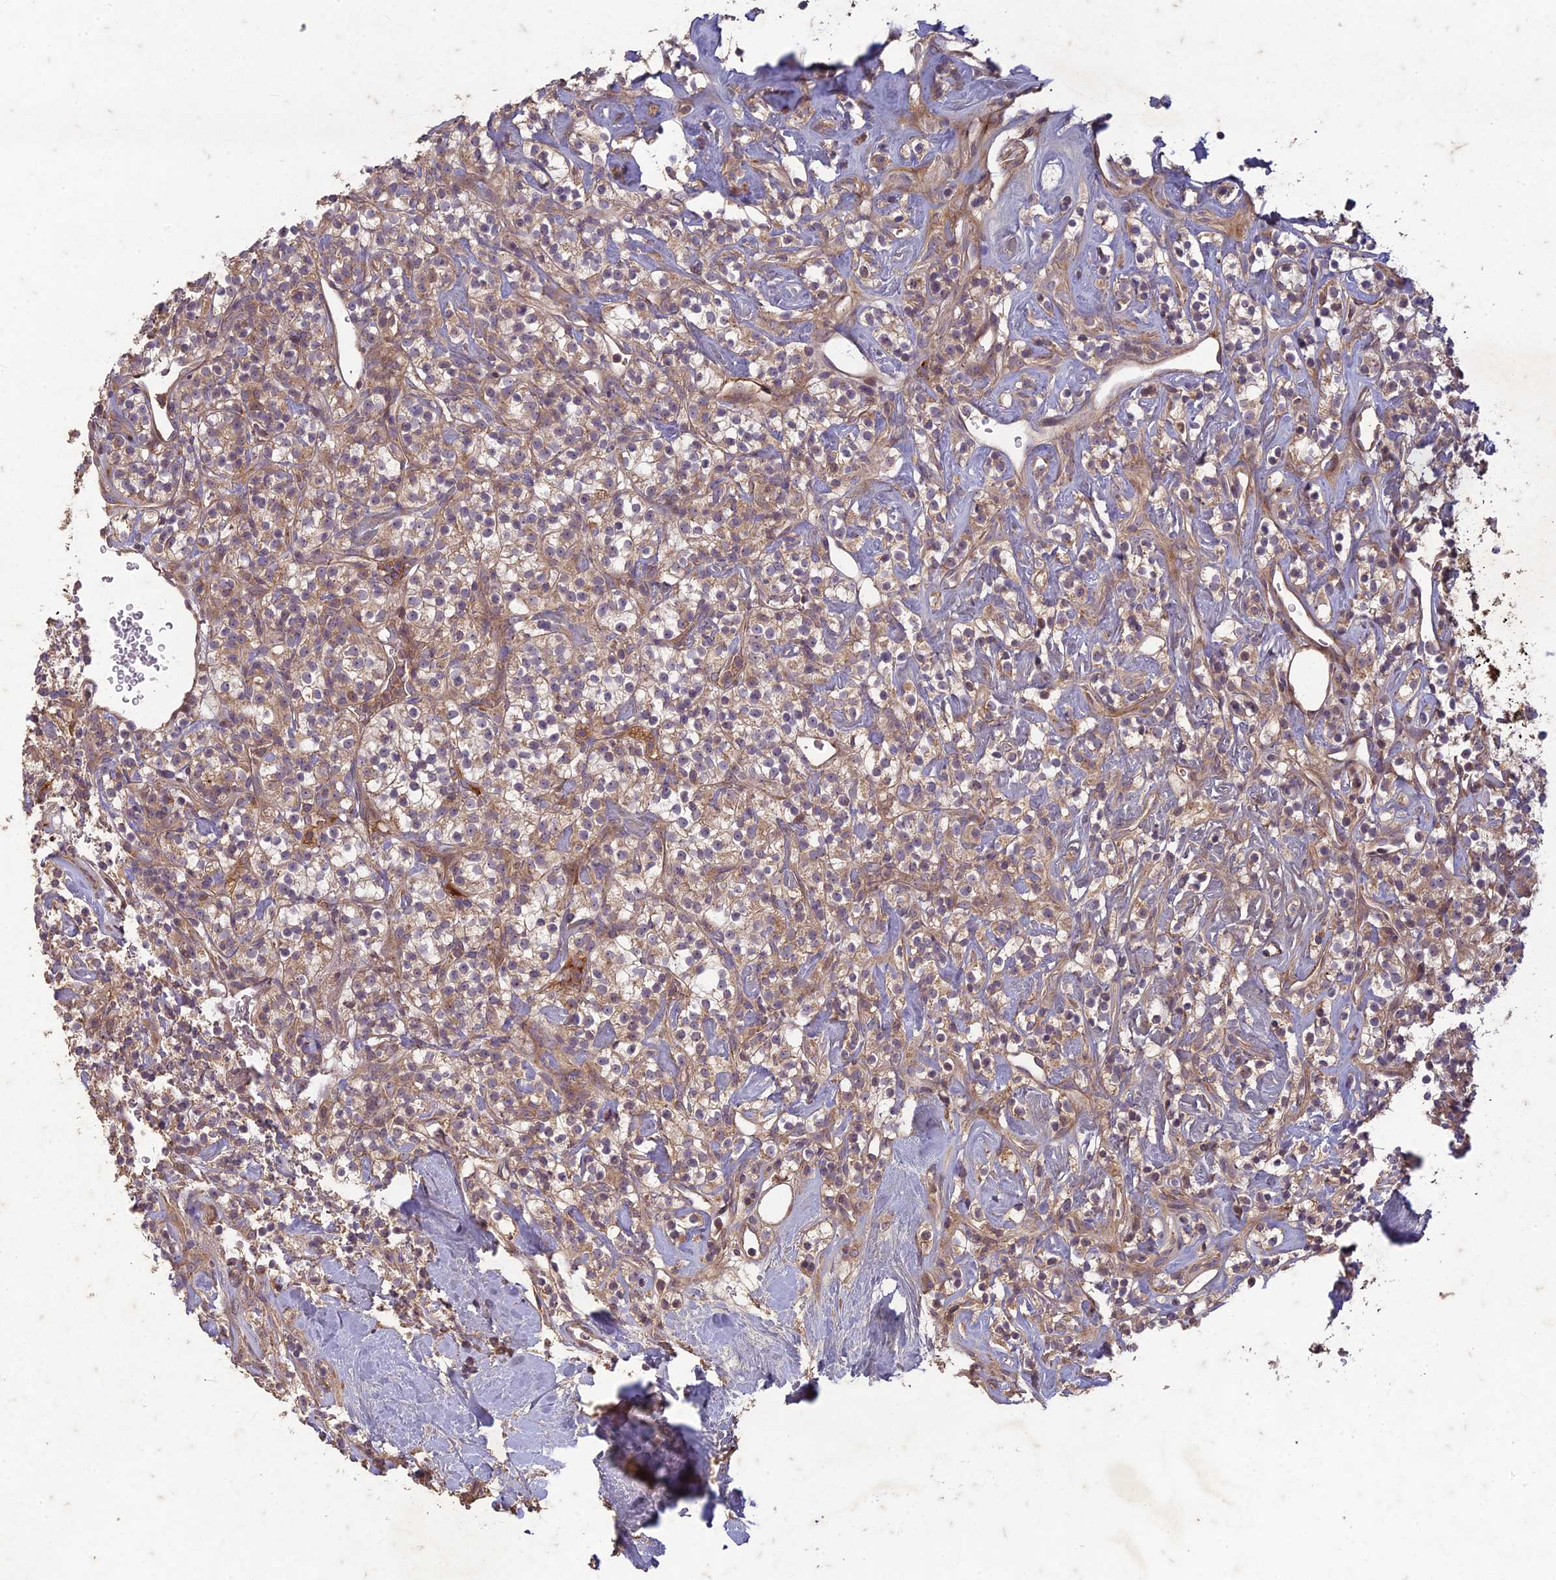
{"staining": {"intensity": "weak", "quantity": ">75%", "location": "cytoplasmic/membranous"}, "tissue": "renal cancer", "cell_type": "Tumor cells", "image_type": "cancer", "snomed": [{"axis": "morphology", "description": "Adenocarcinoma, NOS"}, {"axis": "topography", "description": "Kidney"}], "caption": "Tumor cells show low levels of weak cytoplasmic/membranous expression in approximately >75% of cells in human adenocarcinoma (renal).", "gene": "TCF25", "patient": {"sex": "male", "age": 77}}